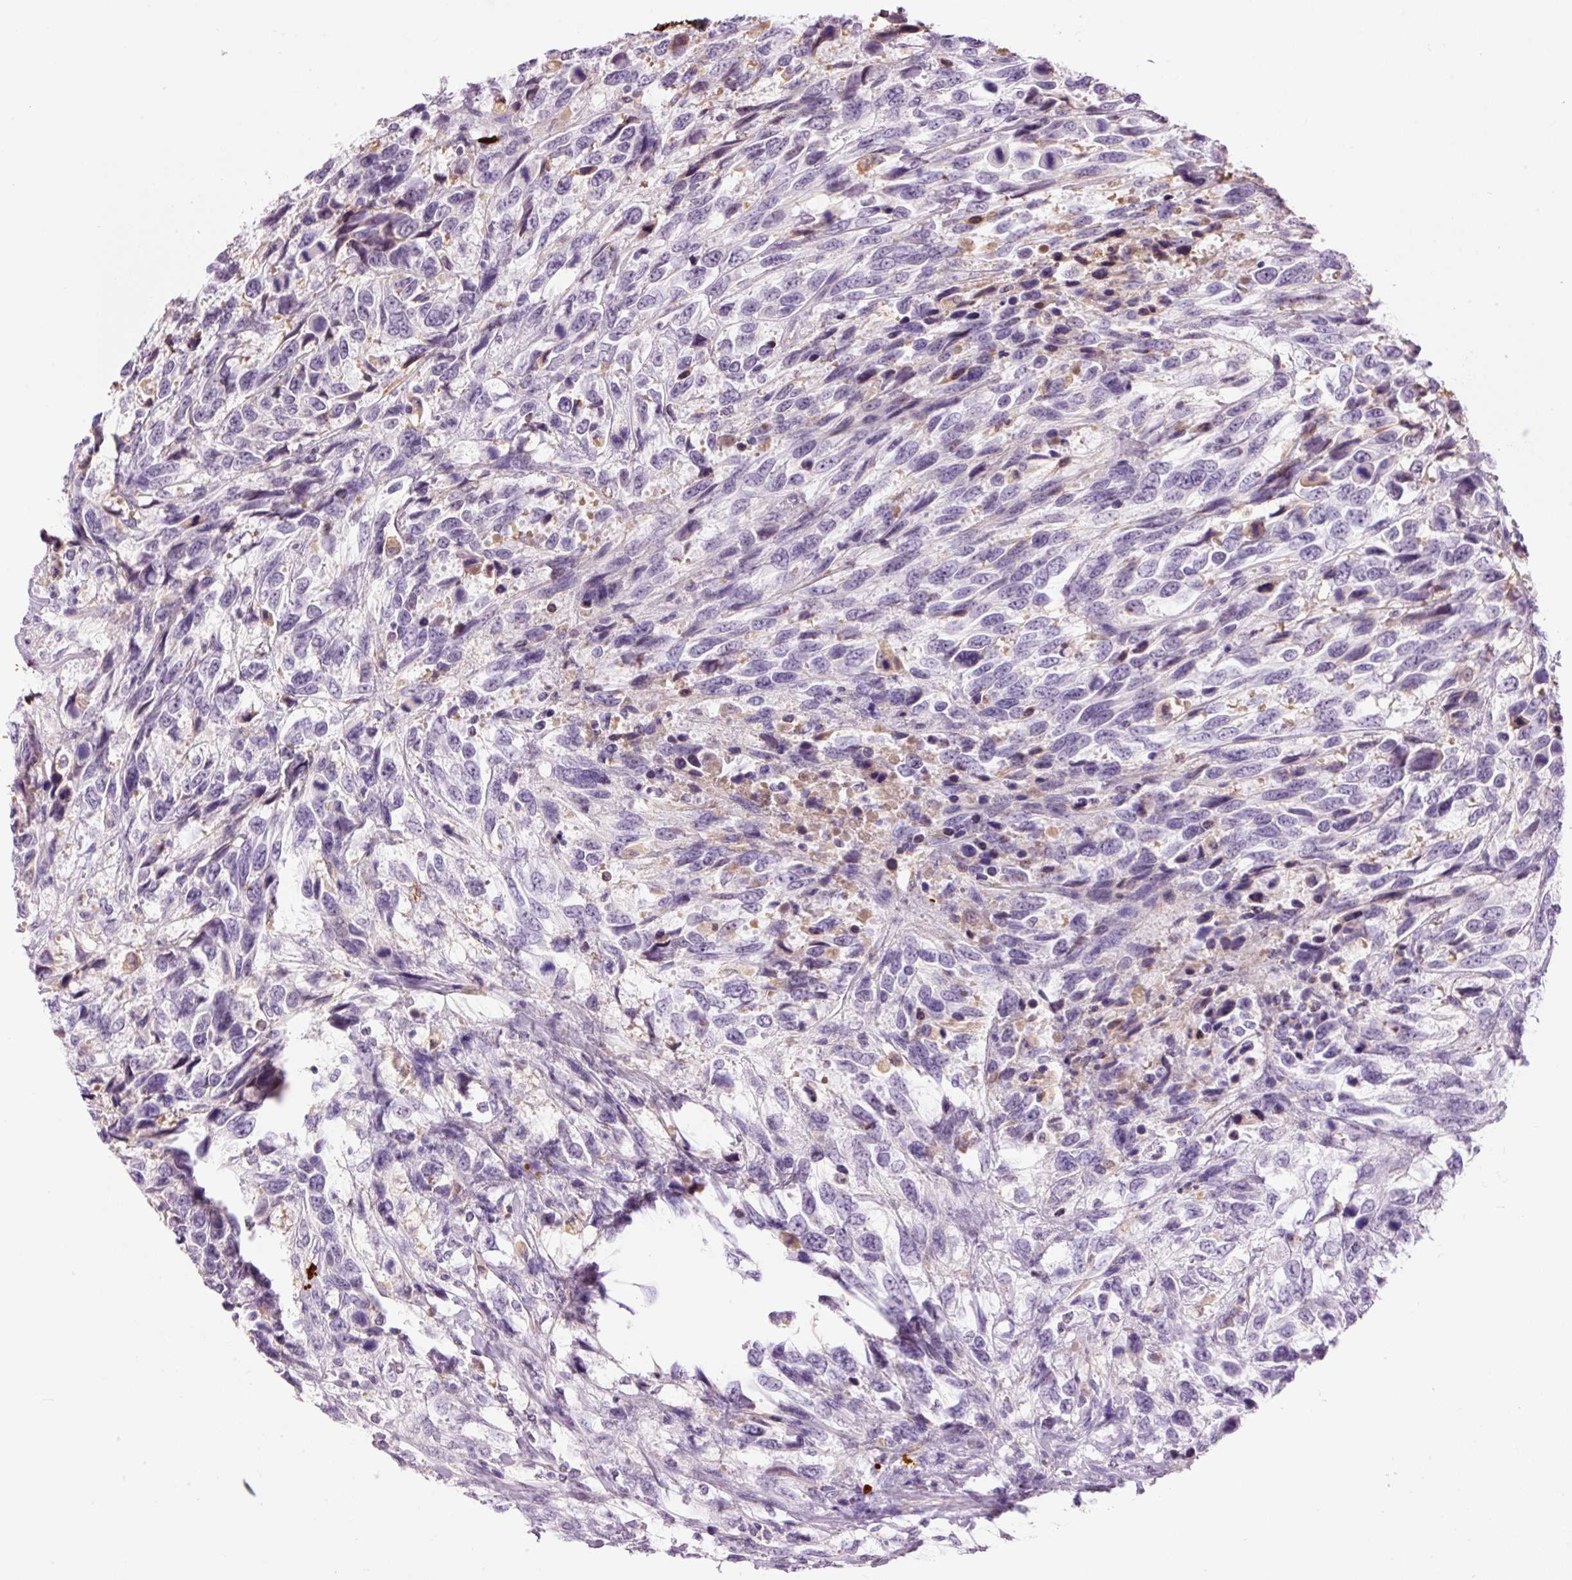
{"staining": {"intensity": "negative", "quantity": "none", "location": "none"}, "tissue": "urothelial cancer", "cell_type": "Tumor cells", "image_type": "cancer", "snomed": [{"axis": "morphology", "description": "Urothelial carcinoma, High grade"}, {"axis": "topography", "description": "Urinary bladder"}], "caption": "A histopathology image of urothelial cancer stained for a protein displays no brown staining in tumor cells.", "gene": "PRPF38B", "patient": {"sex": "female", "age": 70}}